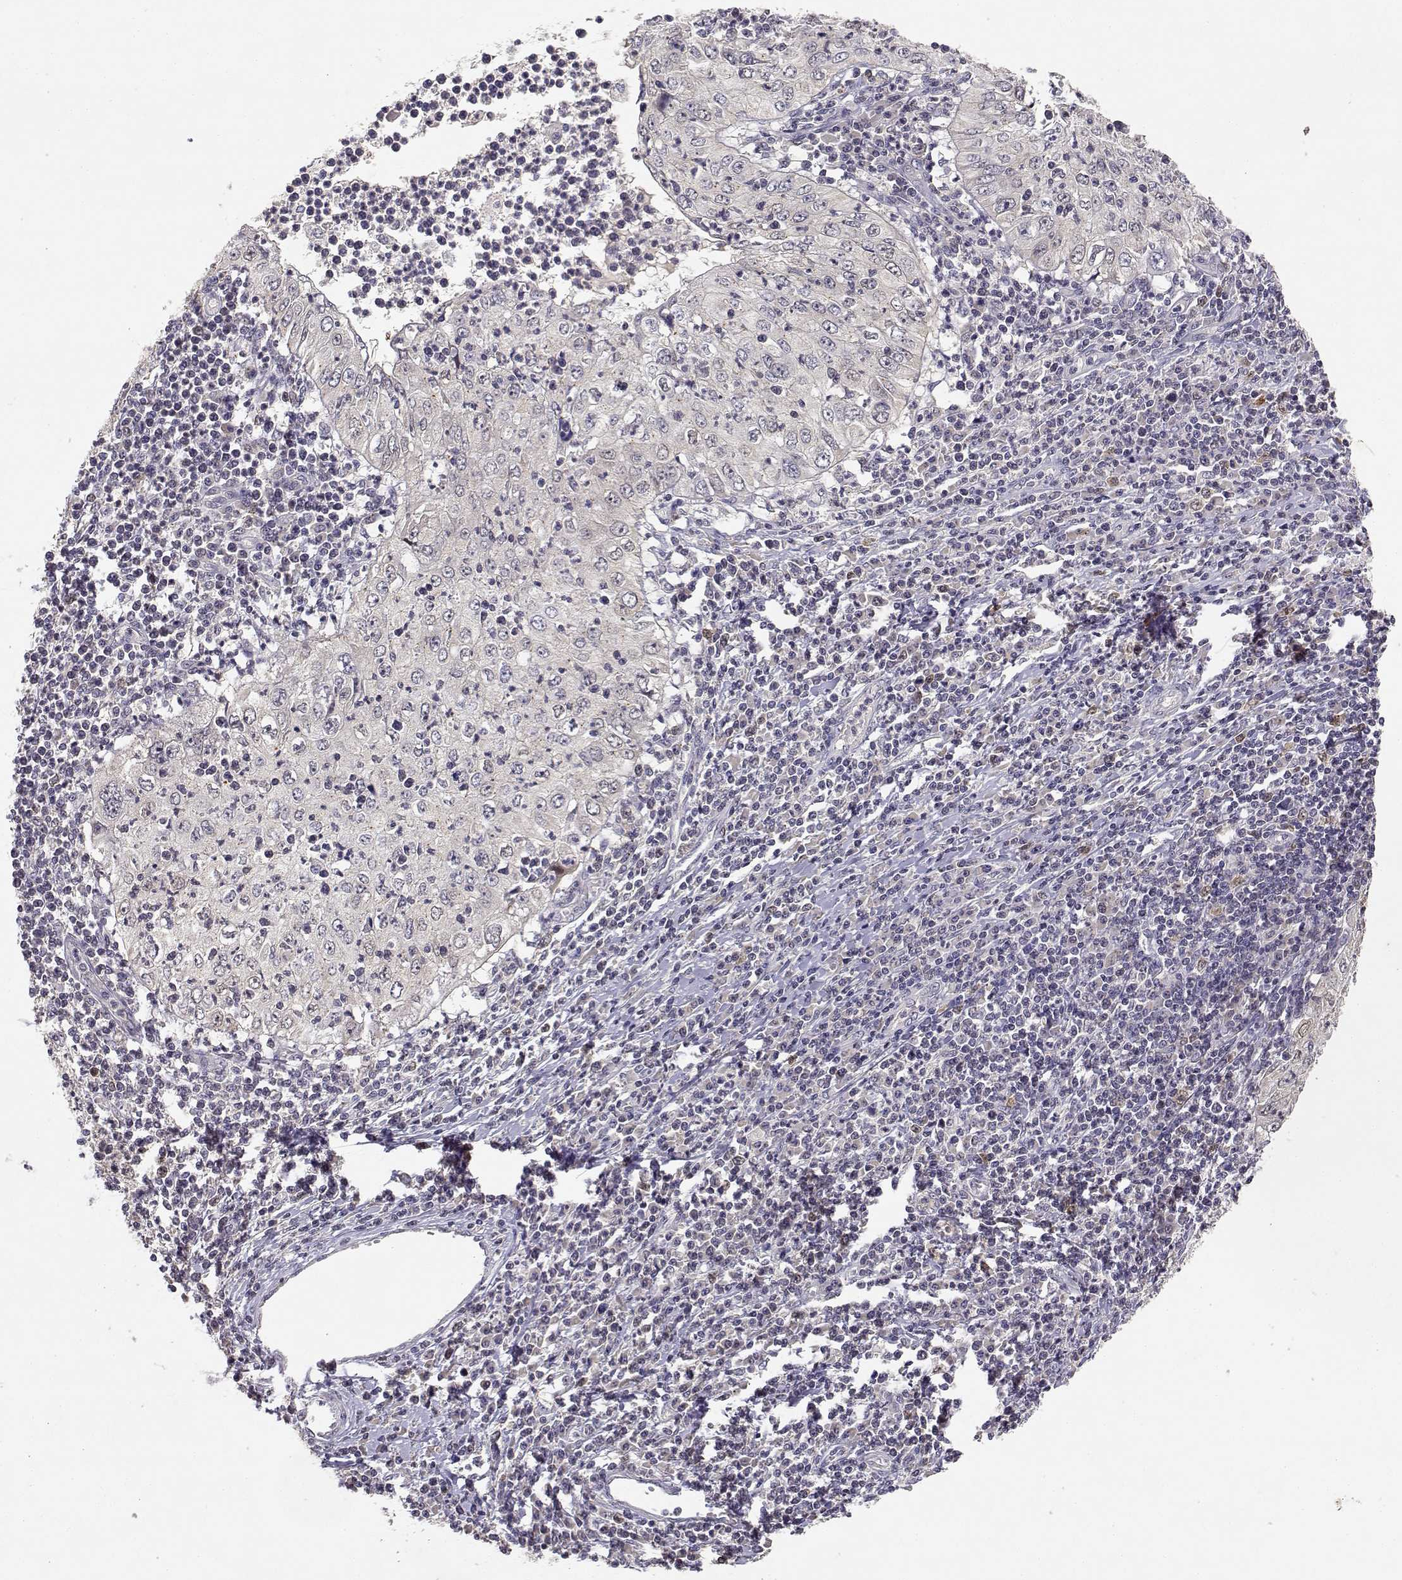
{"staining": {"intensity": "negative", "quantity": "none", "location": "none"}, "tissue": "cervical cancer", "cell_type": "Tumor cells", "image_type": "cancer", "snomed": [{"axis": "morphology", "description": "Squamous cell carcinoma, NOS"}, {"axis": "topography", "description": "Cervix"}], "caption": "Micrograph shows no significant protein staining in tumor cells of cervical cancer.", "gene": "RAD51", "patient": {"sex": "female", "age": 24}}